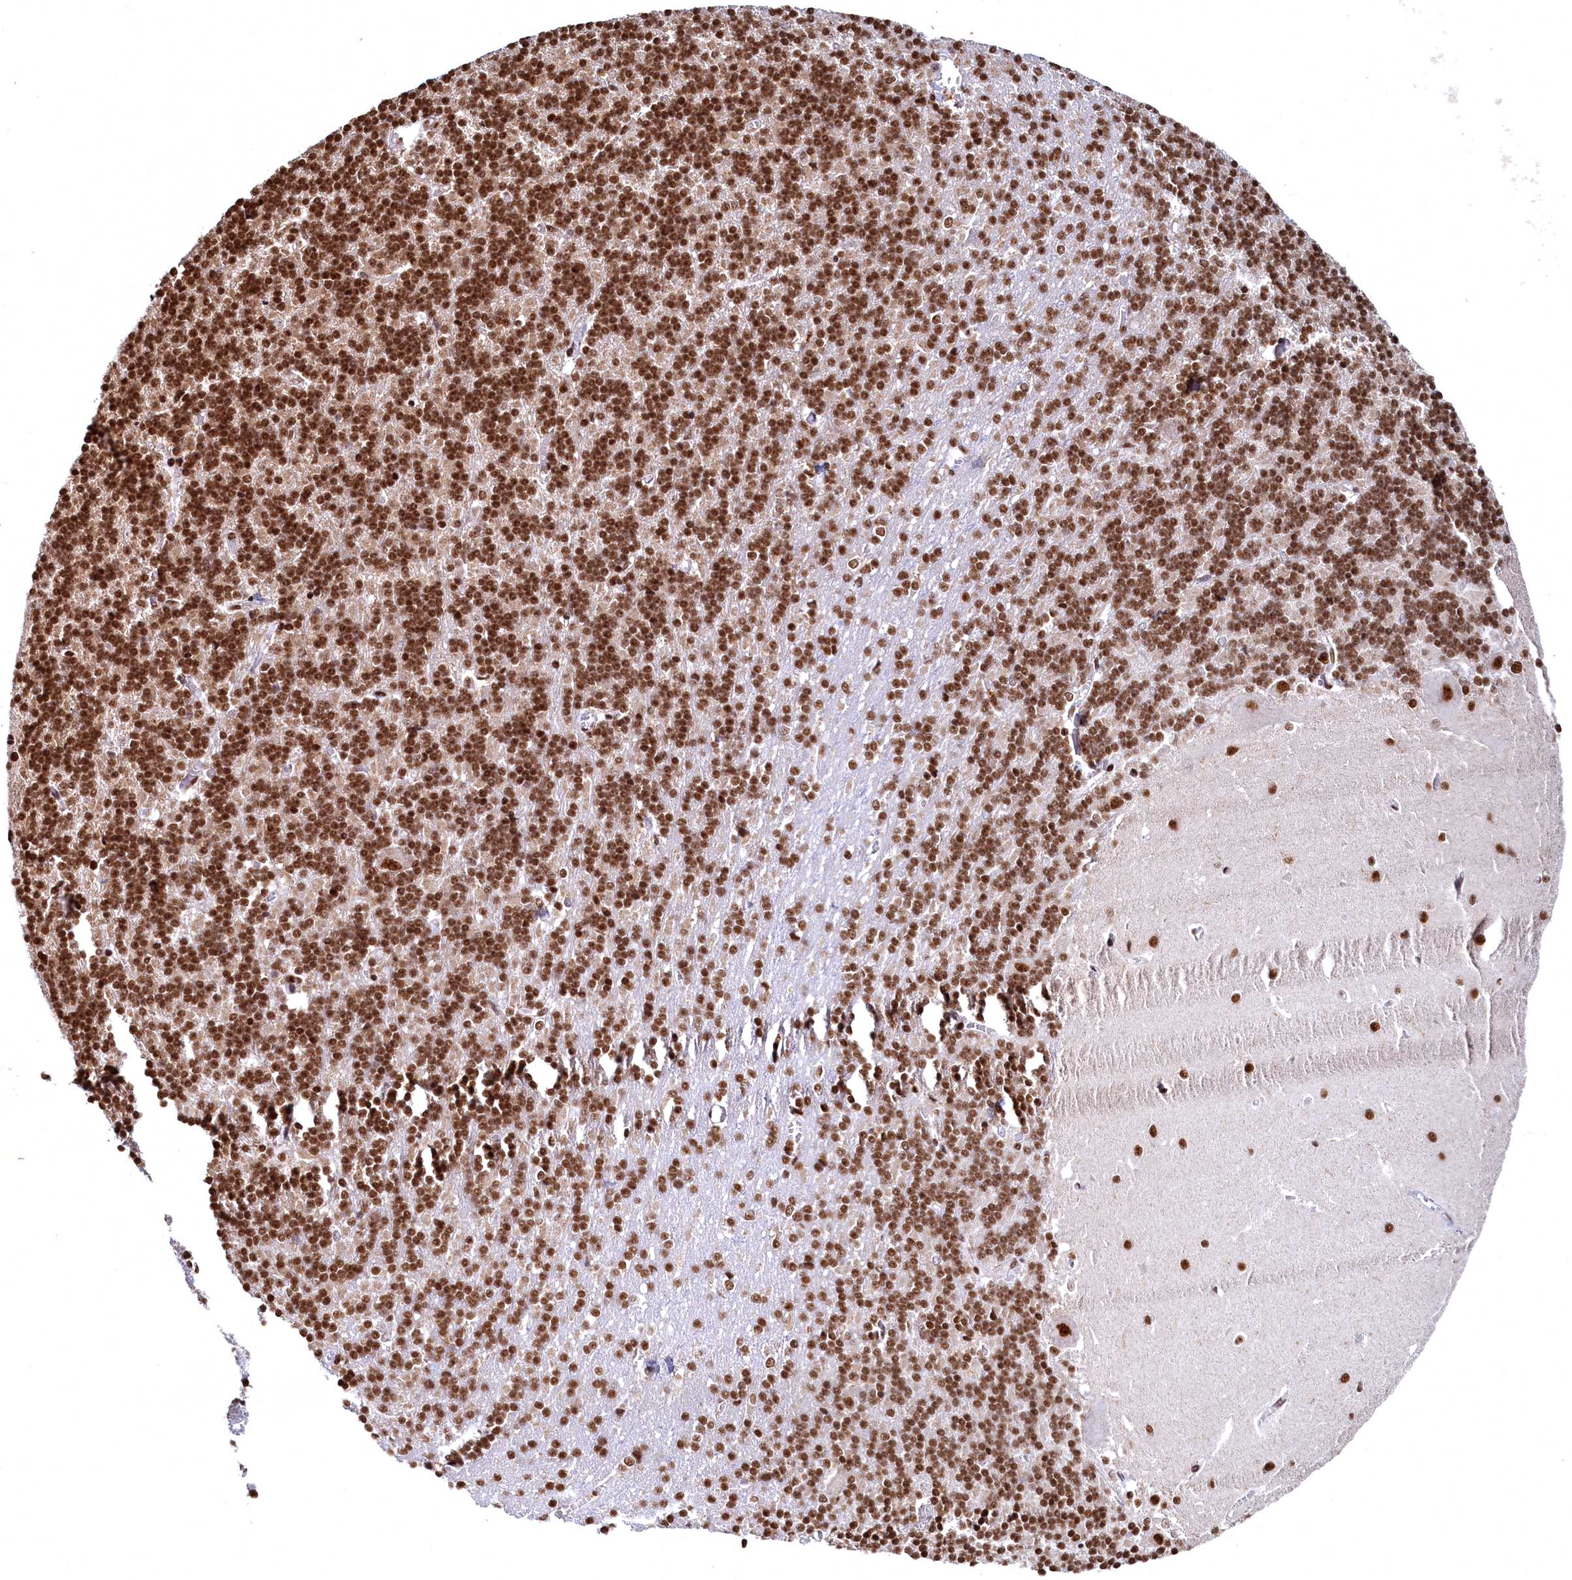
{"staining": {"intensity": "strong", "quantity": ">75%", "location": "nuclear"}, "tissue": "cerebellum", "cell_type": "Cells in granular layer", "image_type": "normal", "snomed": [{"axis": "morphology", "description": "Normal tissue, NOS"}, {"axis": "topography", "description": "Cerebellum"}], "caption": "Immunohistochemistry (IHC) of normal human cerebellum reveals high levels of strong nuclear expression in about >75% of cells in granular layer. (DAB (3,3'-diaminobenzidine) IHC with brightfield microscopy, high magnification).", "gene": "RSRC2", "patient": {"sex": "male", "age": 37}}